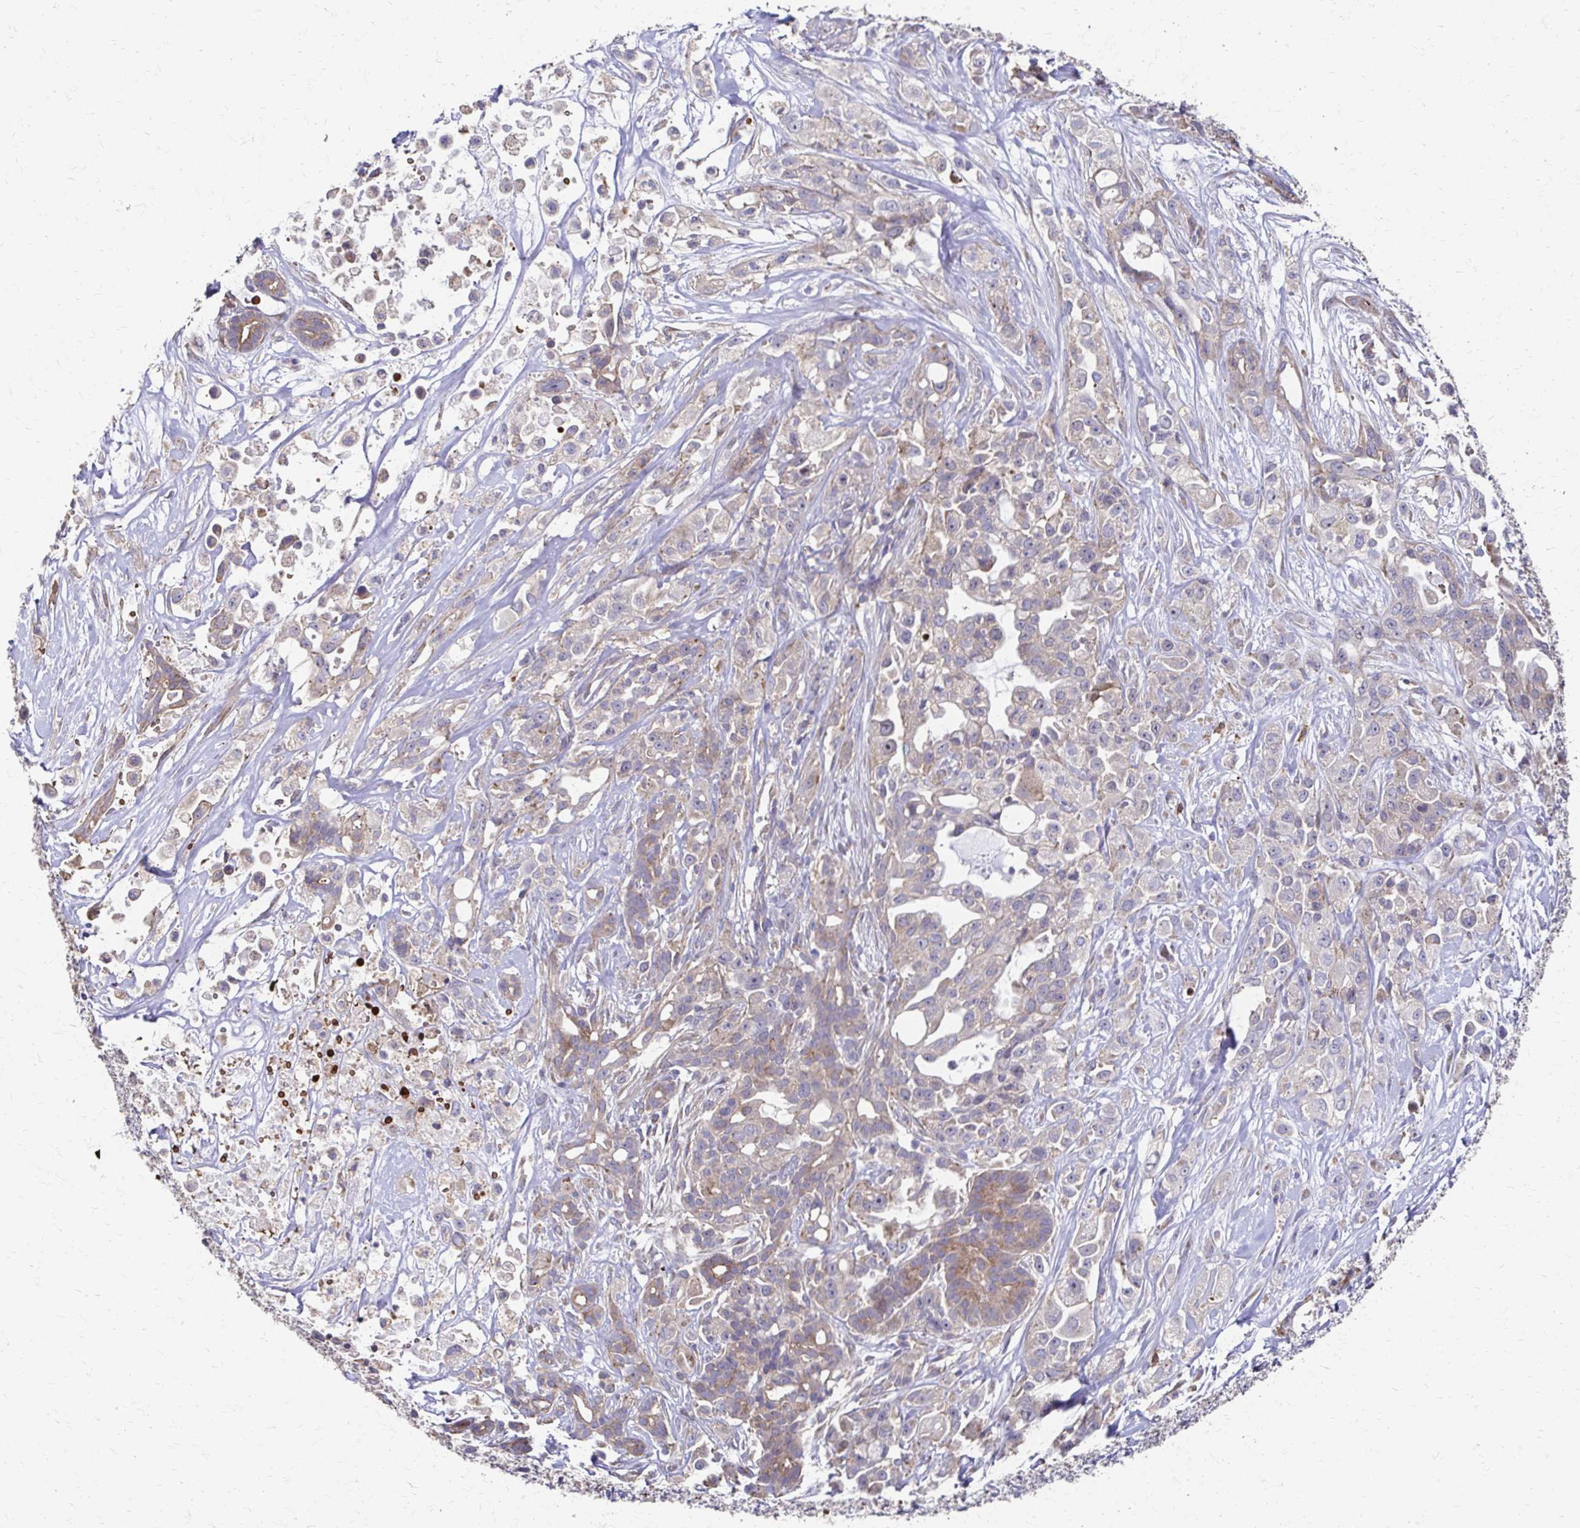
{"staining": {"intensity": "weak", "quantity": "25%-75%", "location": "cytoplasmic/membranous"}, "tissue": "pancreatic cancer", "cell_type": "Tumor cells", "image_type": "cancer", "snomed": [{"axis": "morphology", "description": "Adenocarcinoma, NOS"}, {"axis": "topography", "description": "Pancreas"}], "caption": "Protein analysis of pancreatic cancer tissue displays weak cytoplasmic/membranous positivity in approximately 25%-75% of tumor cells.", "gene": "SKA2", "patient": {"sex": "male", "age": 44}}